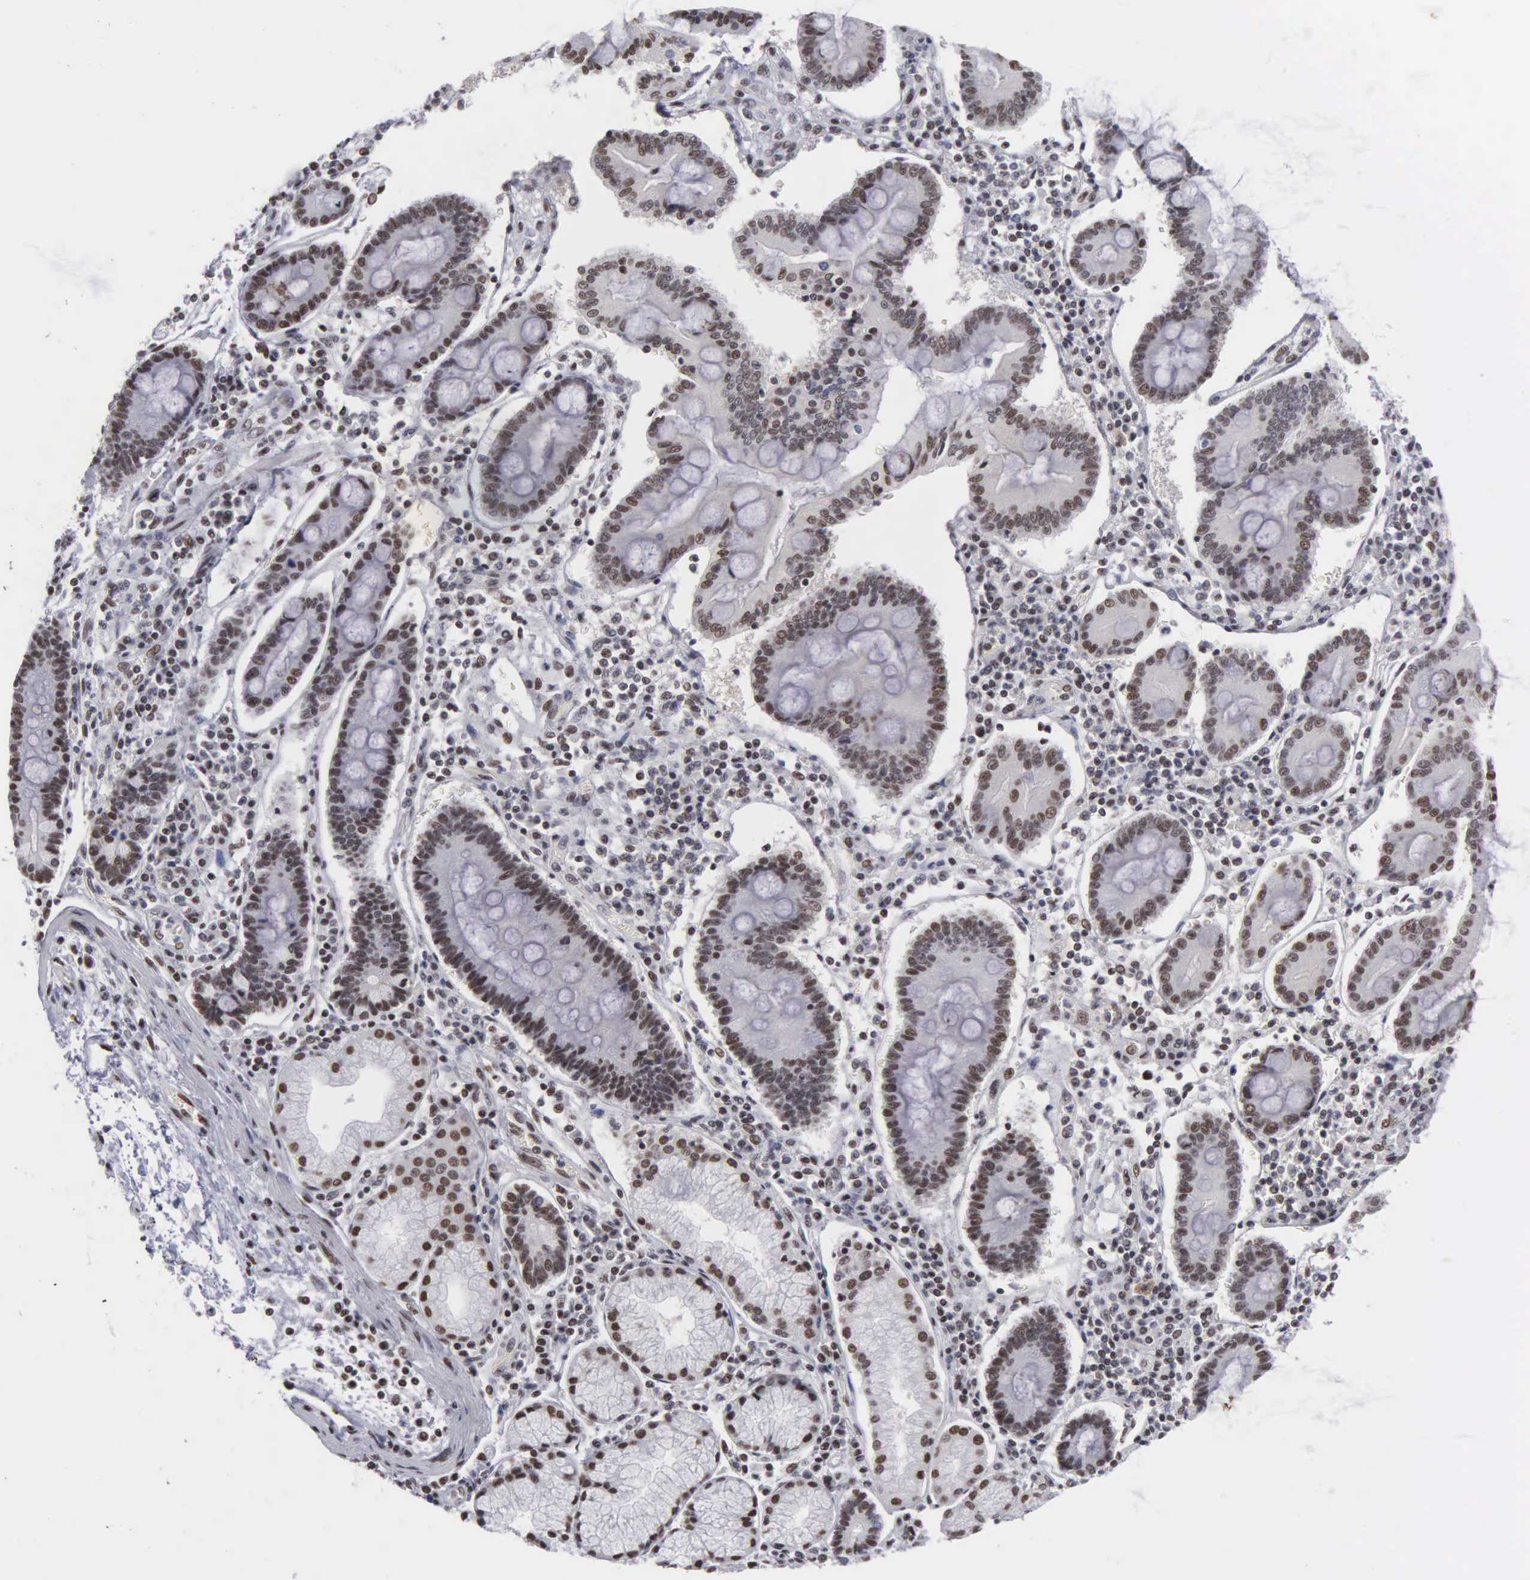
{"staining": {"intensity": "moderate", "quantity": ">75%", "location": "nuclear"}, "tissue": "pancreatic cancer", "cell_type": "Tumor cells", "image_type": "cancer", "snomed": [{"axis": "morphology", "description": "Adenocarcinoma, NOS"}, {"axis": "topography", "description": "Pancreas"}], "caption": "An image of pancreatic cancer stained for a protein displays moderate nuclear brown staining in tumor cells.", "gene": "KIAA0586", "patient": {"sex": "female", "age": 57}}